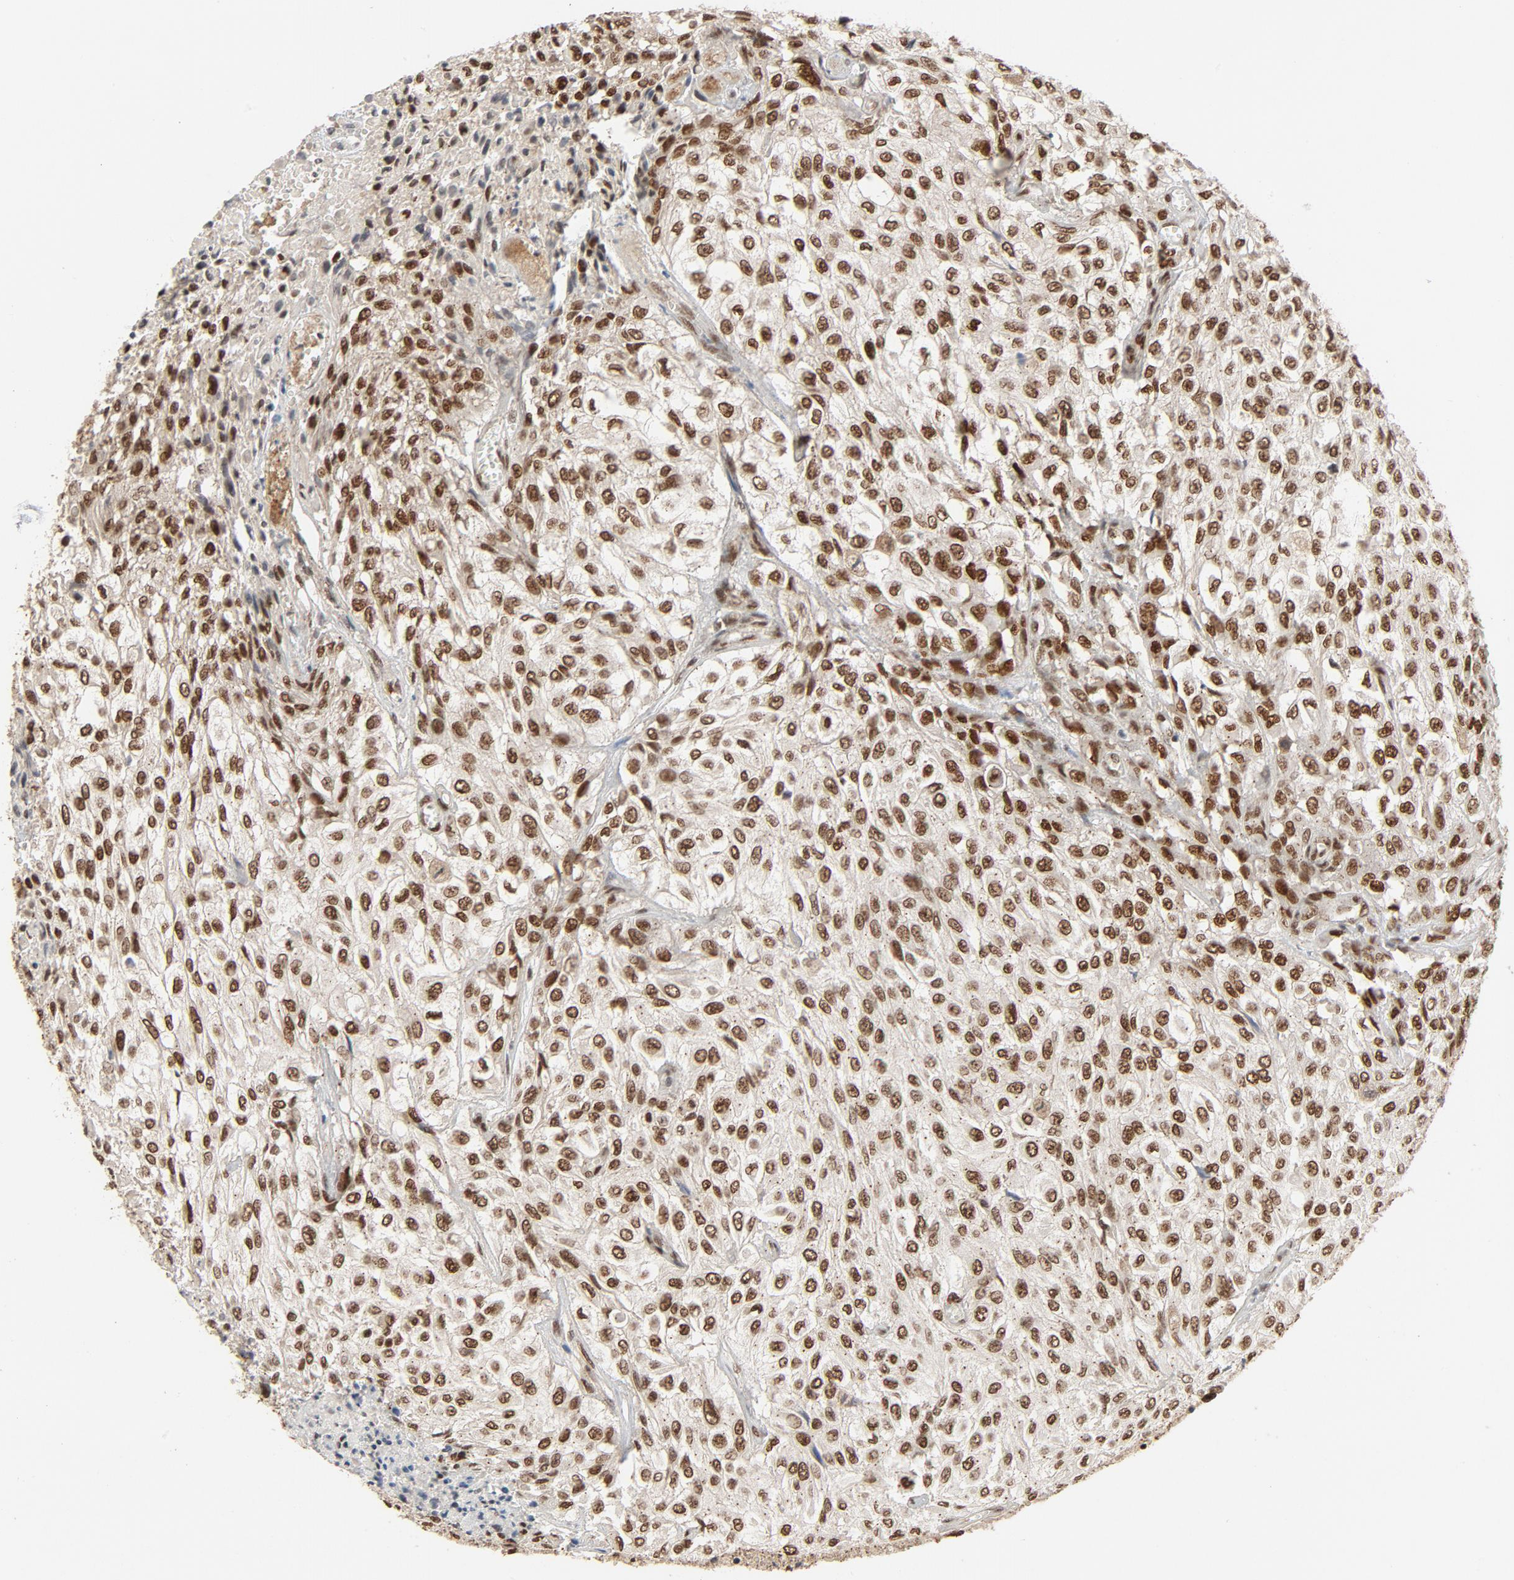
{"staining": {"intensity": "strong", "quantity": ">75%", "location": "nuclear"}, "tissue": "urothelial cancer", "cell_type": "Tumor cells", "image_type": "cancer", "snomed": [{"axis": "morphology", "description": "Urothelial carcinoma, High grade"}, {"axis": "topography", "description": "Urinary bladder"}], "caption": "IHC histopathology image of neoplastic tissue: urothelial carcinoma (high-grade) stained using IHC reveals high levels of strong protein expression localized specifically in the nuclear of tumor cells, appearing as a nuclear brown color.", "gene": "SMARCD1", "patient": {"sex": "male", "age": 57}}